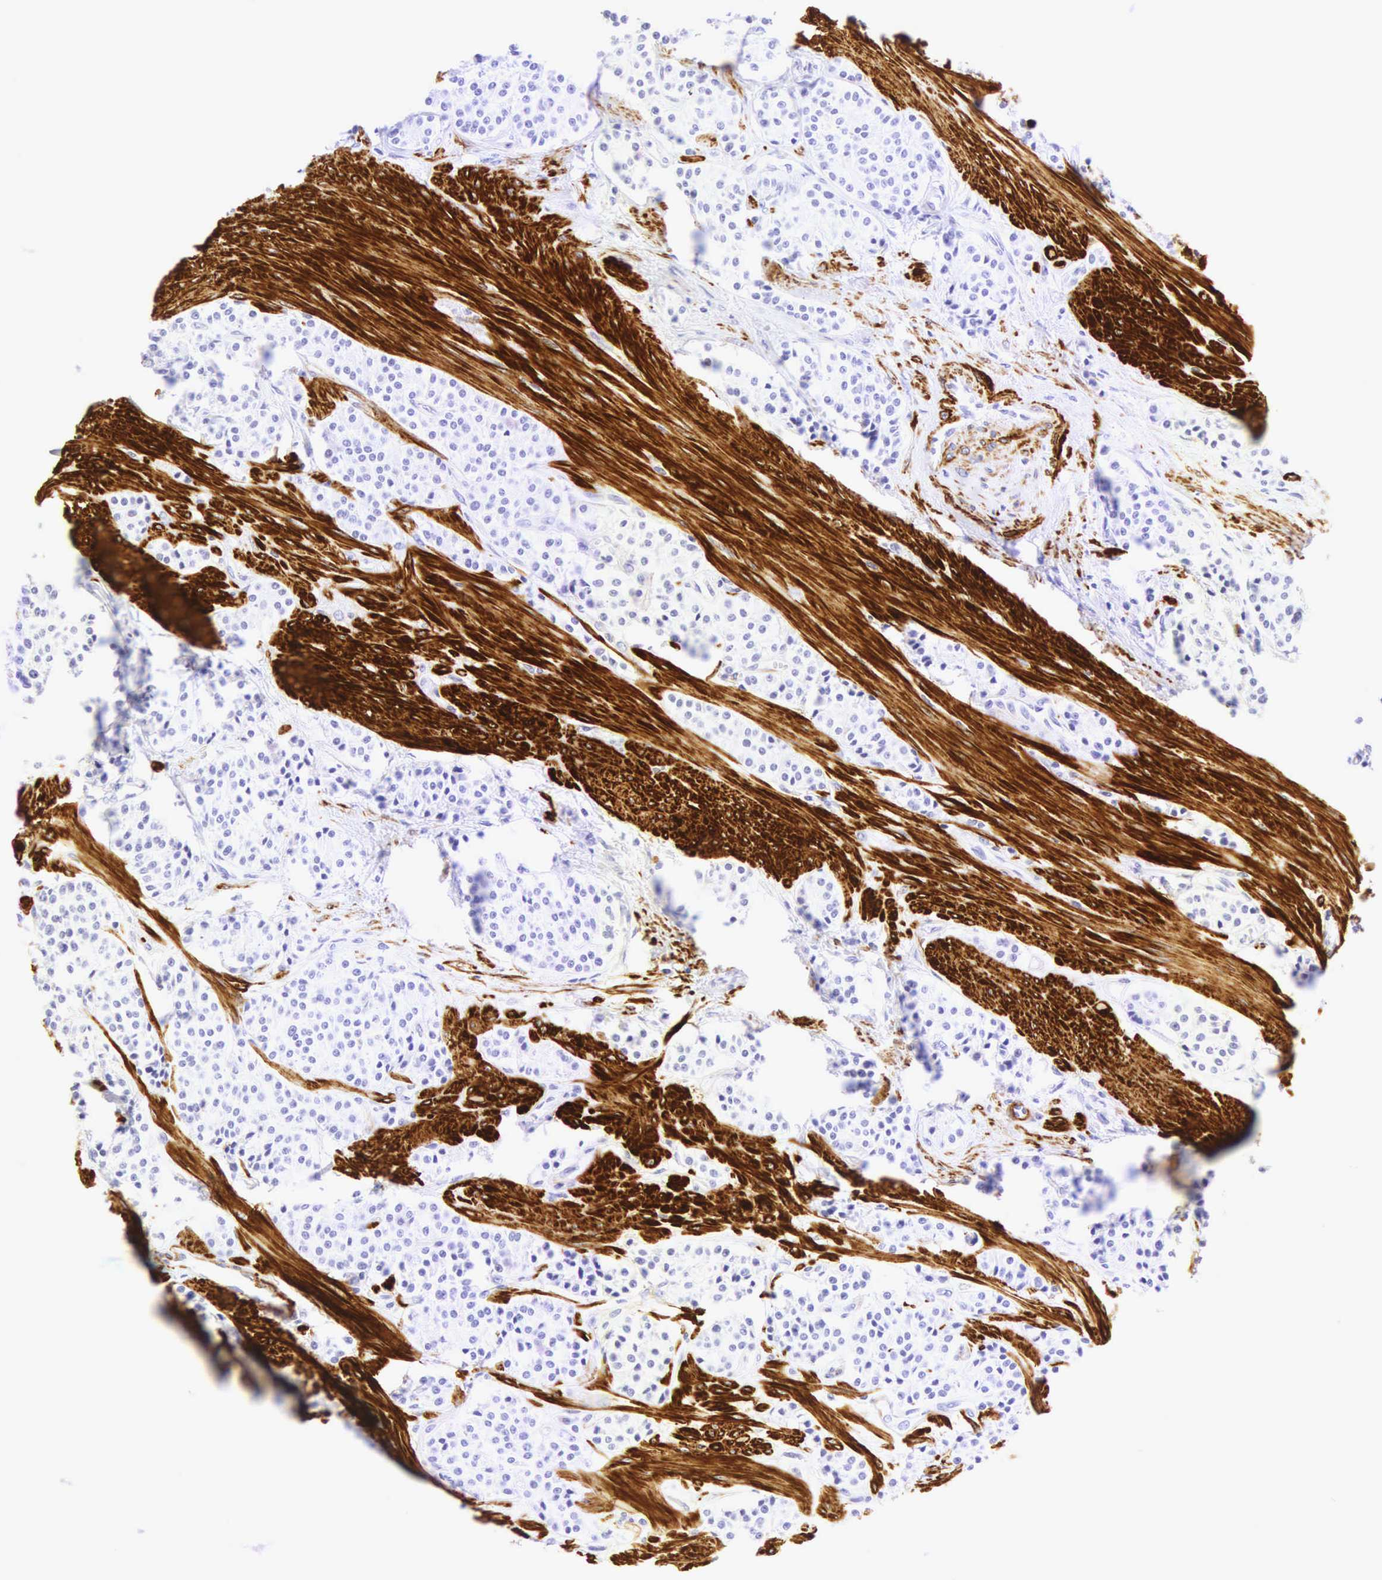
{"staining": {"intensity": "negative", "quantity": "none", "location": "none"}, "tissue": "carcinoid", "cell_type": "Tumor cells", "image_type": "cancer", "snomed": [{"axis": "morphology", "description": "Carcinoid, malignant, NOS"}, {"axis": "topography", "description": "Stomach"}], "caption": "A high-resolution image shows IHC staining of malignant carcinoid, which exhibits no significant positivity in tumor cells.", "gene": "CALD1", "patient": {"sex": "female", "age": 76}}